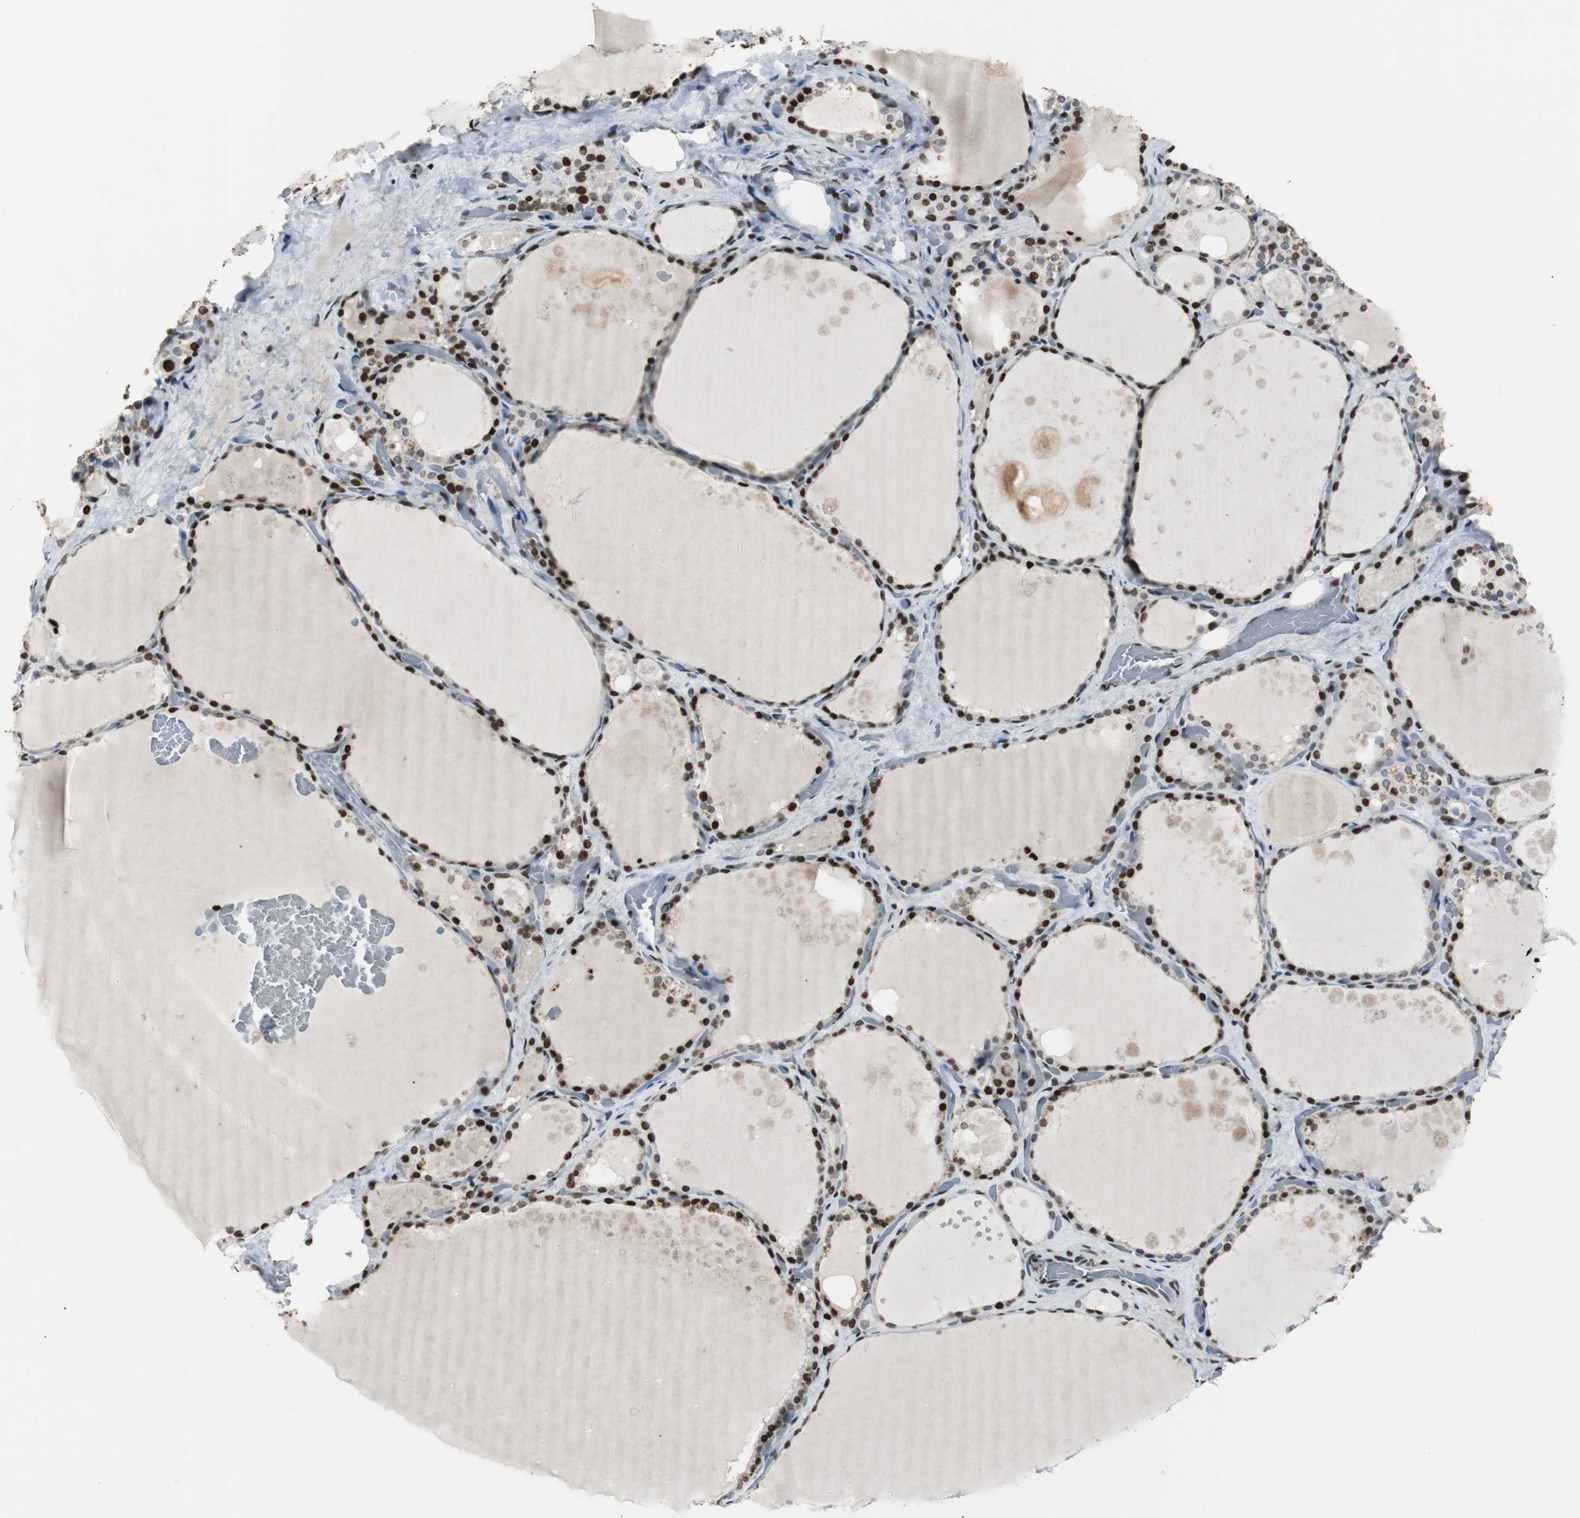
{"staining": {"intensity": "strong", "quantity": ">75%", "location": "nuclear"}, "tissue": "thyroid gland", "cell_type": "Glandular cells", "image_type": "normal", "snomed": [{"axis": "morphology", "description": "Normal tissue, NOS"}, {"axis": "topography", "description": "Thyroid gland"}], "caption": "Normal thyroid gland shows strong nuclear expression in about >75% of glandular cells, visualized by immunohistochemistry.", "gene": "PAXIP1", "patient": {"sex": "male", "age": 61}}